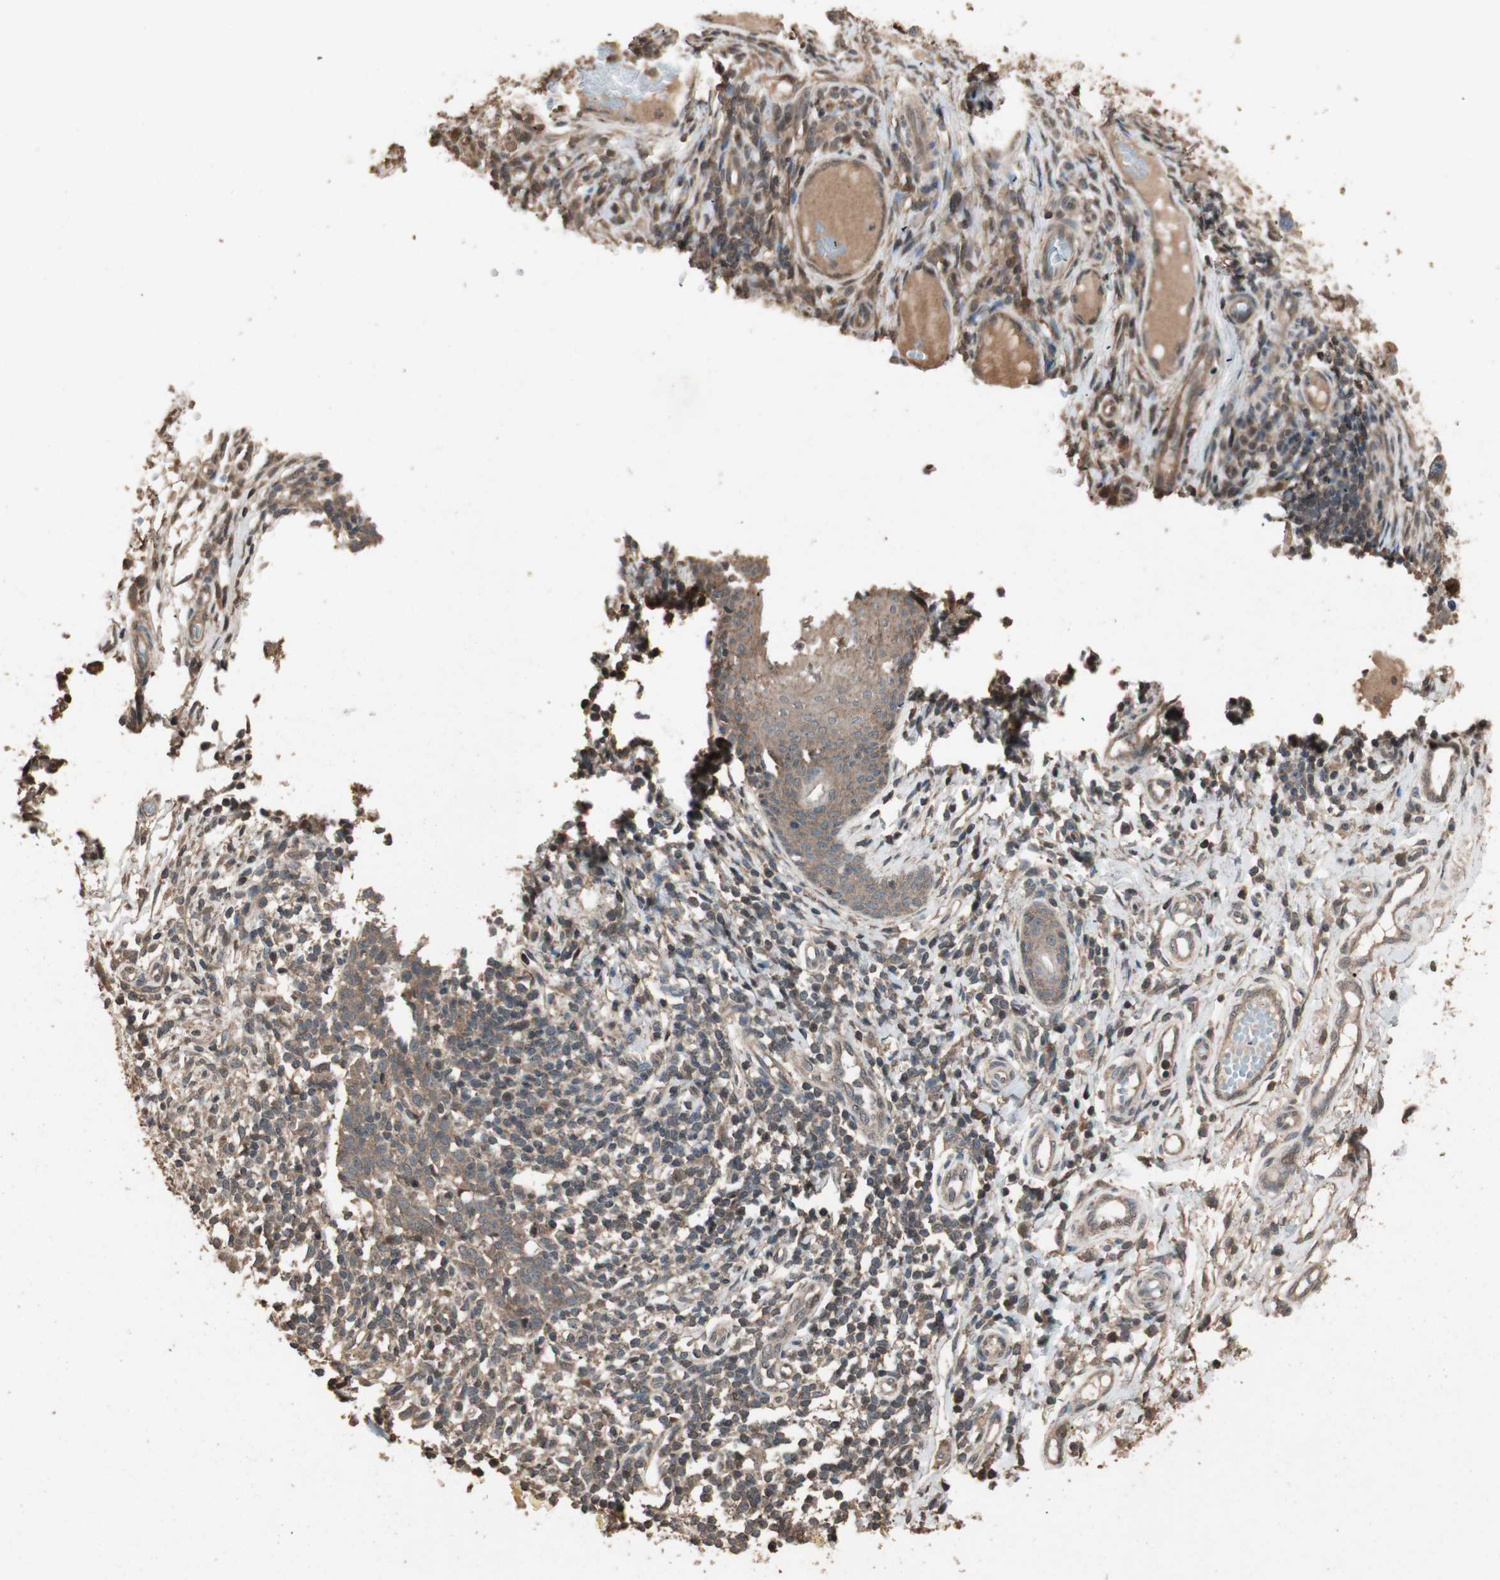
{"staining": {"intensity": "moderate", "quantity": ">75%", "location": "cytoplasmic/membranous"}, "tissue": "skin cancer", "cell_type": "Tumor cells", "image_type": "cancer", "snomed": [{"axis": "morphology", "description": "Normal tissue, NOS"}, {"axis": "morphology", "description": "Basal cell carcinoma"}, {"axis": "topography", "description": "Skin"}], "caption": "Protein expression analysis of skin cancer demonstrates moderate cytoplasmic/membranous staining in approximately >75% of tumor cells.", "gene": "USP20", "patient": {"sex": "male", "age": 87}}